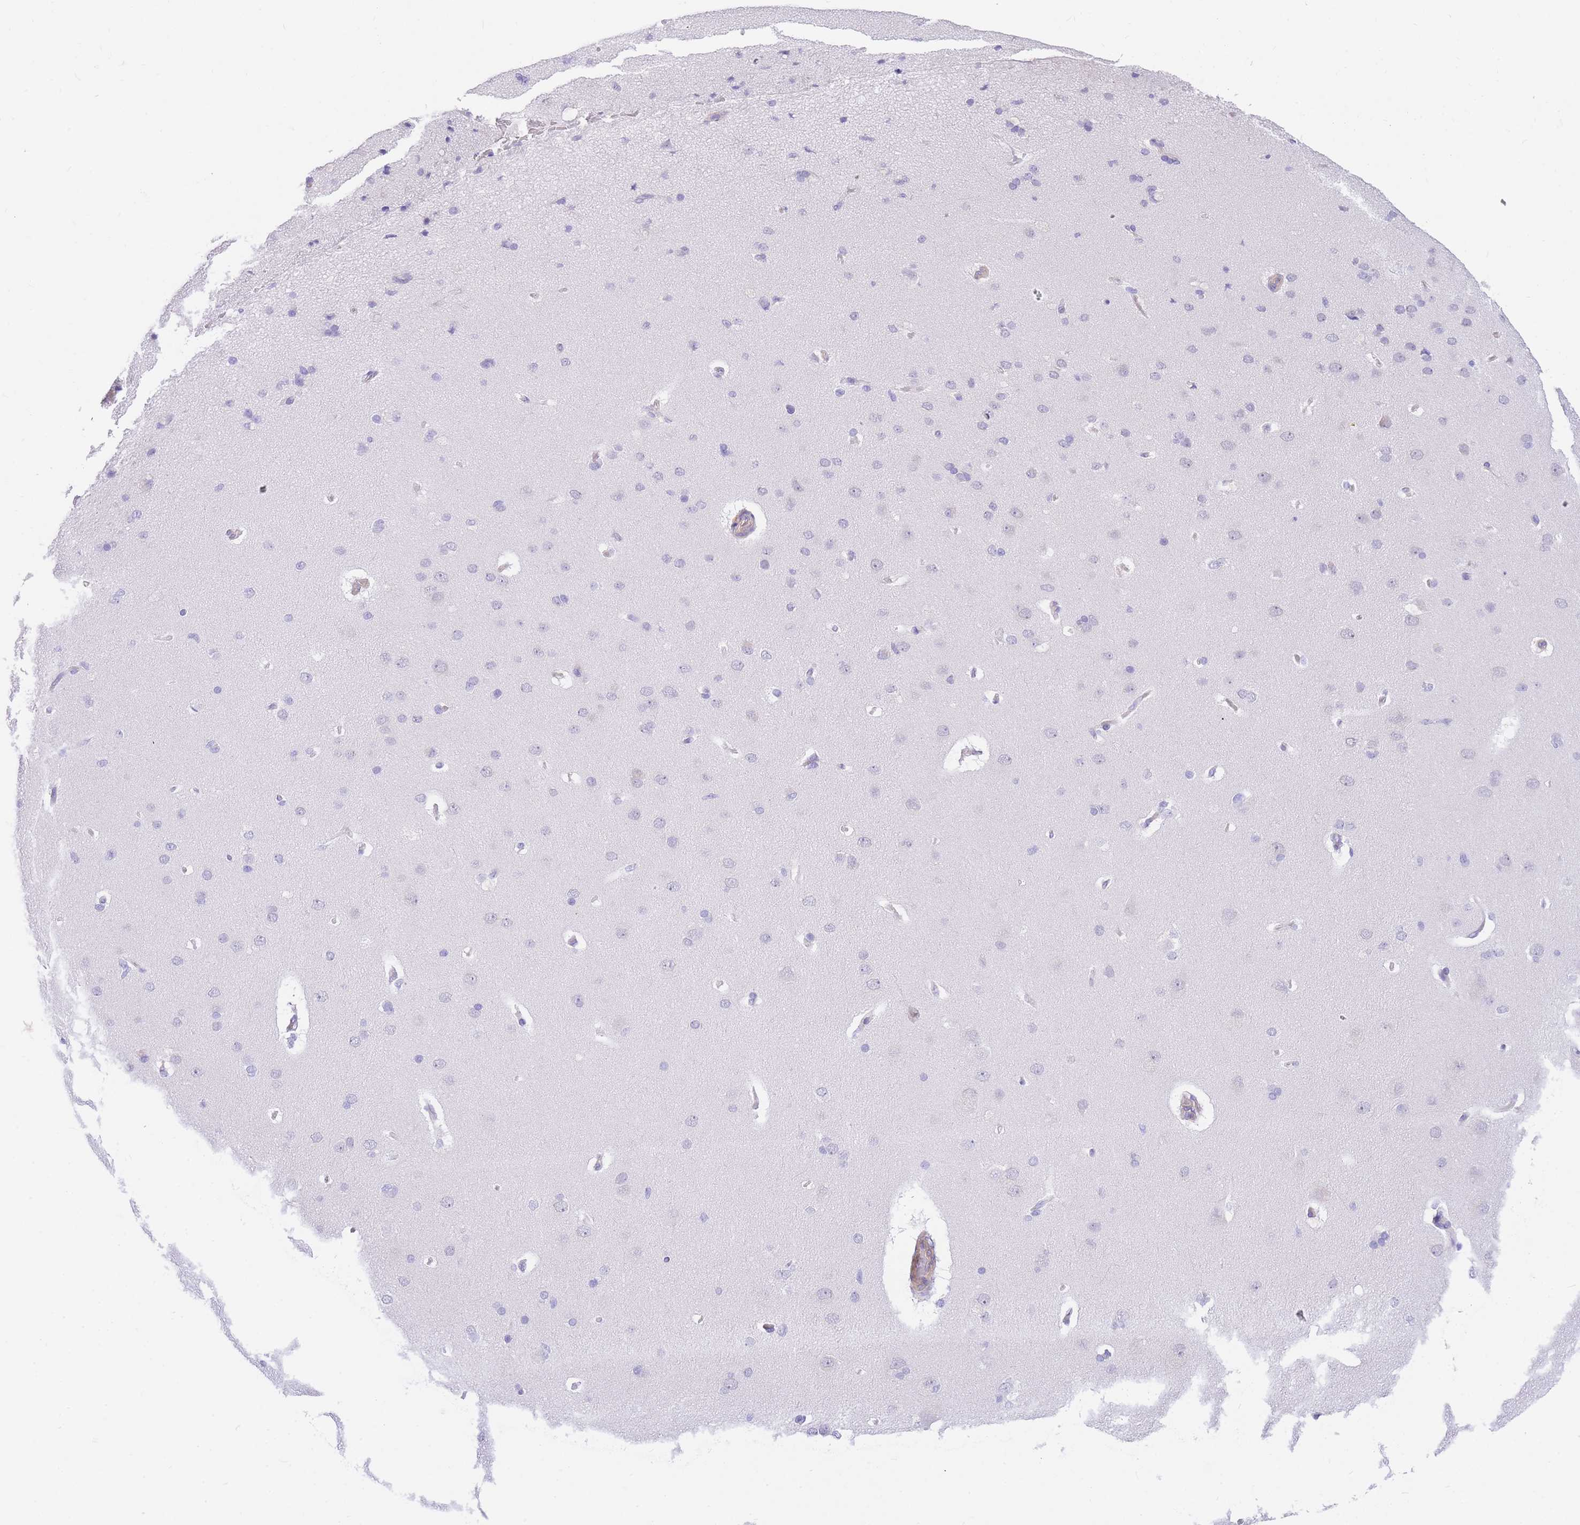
{"staining": {"intensity": "negative", "quantity": "none", "location": "none"}, "tissue": "cerebral cortex", "cell_type": "Endothelial cells", "image_type": "normal", "snomed": [{"axis": "morphology", "description": "Normal tissue, NOS"}, {"axis": "topography", "description": "Cerebral cortex"}], "caption": "Endothelial cells are negative for protein expression in unremarkable human cerebral cortex. (DAB (3,3'-diaminobenzidine) immunohistochemistry (IHC) visualized using brightfield microscopy, high magnification).", "gene": "SRSF12", "patient": {"sex": "male", "age": 62}}